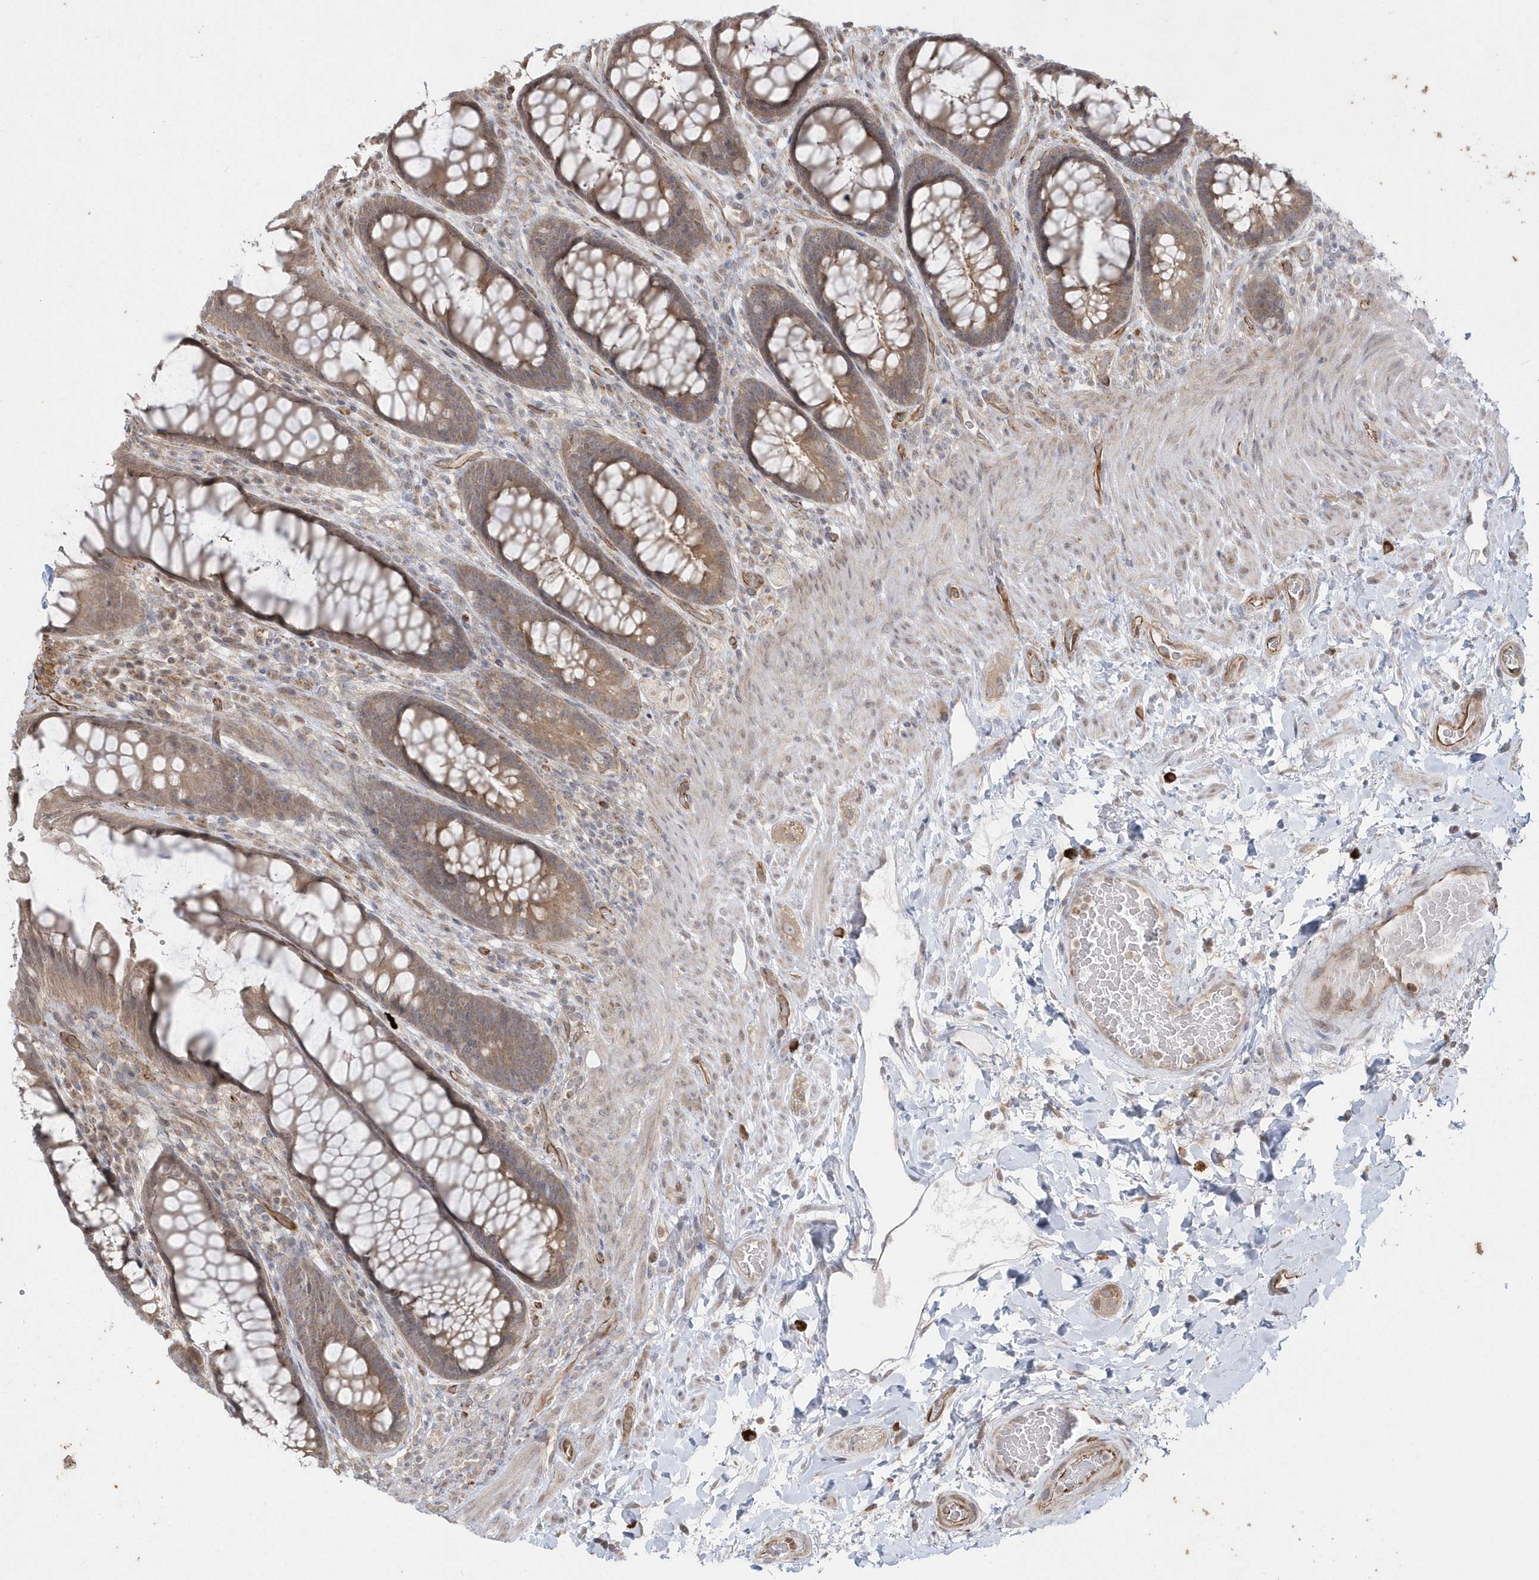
{"staining": {"intensity": "moderate", "quantity": ">75%", "location": "cytoplasmic/membranous"}, "tissue": "rectum", "cell_type": "Glandular cells", "image_type": "normal", "snomed": [{"axis": "morphology", "description": "Normal tissue, NOS"}, {"axis": "topography", "description": "Rectum"}], "caption": "An image of human rectum stained for a protein demonstrates moderate cytoplasmic/membranous brown staining in glandular cells. The protein of interest is stained brown, and the nuclei are stained in blue (DAB (3,3'-diaminobenzidine) IHC with brightfield microscopy, high magnification).", "gene": "DHX57", "patient": {"sex": "female", "age": 46}}